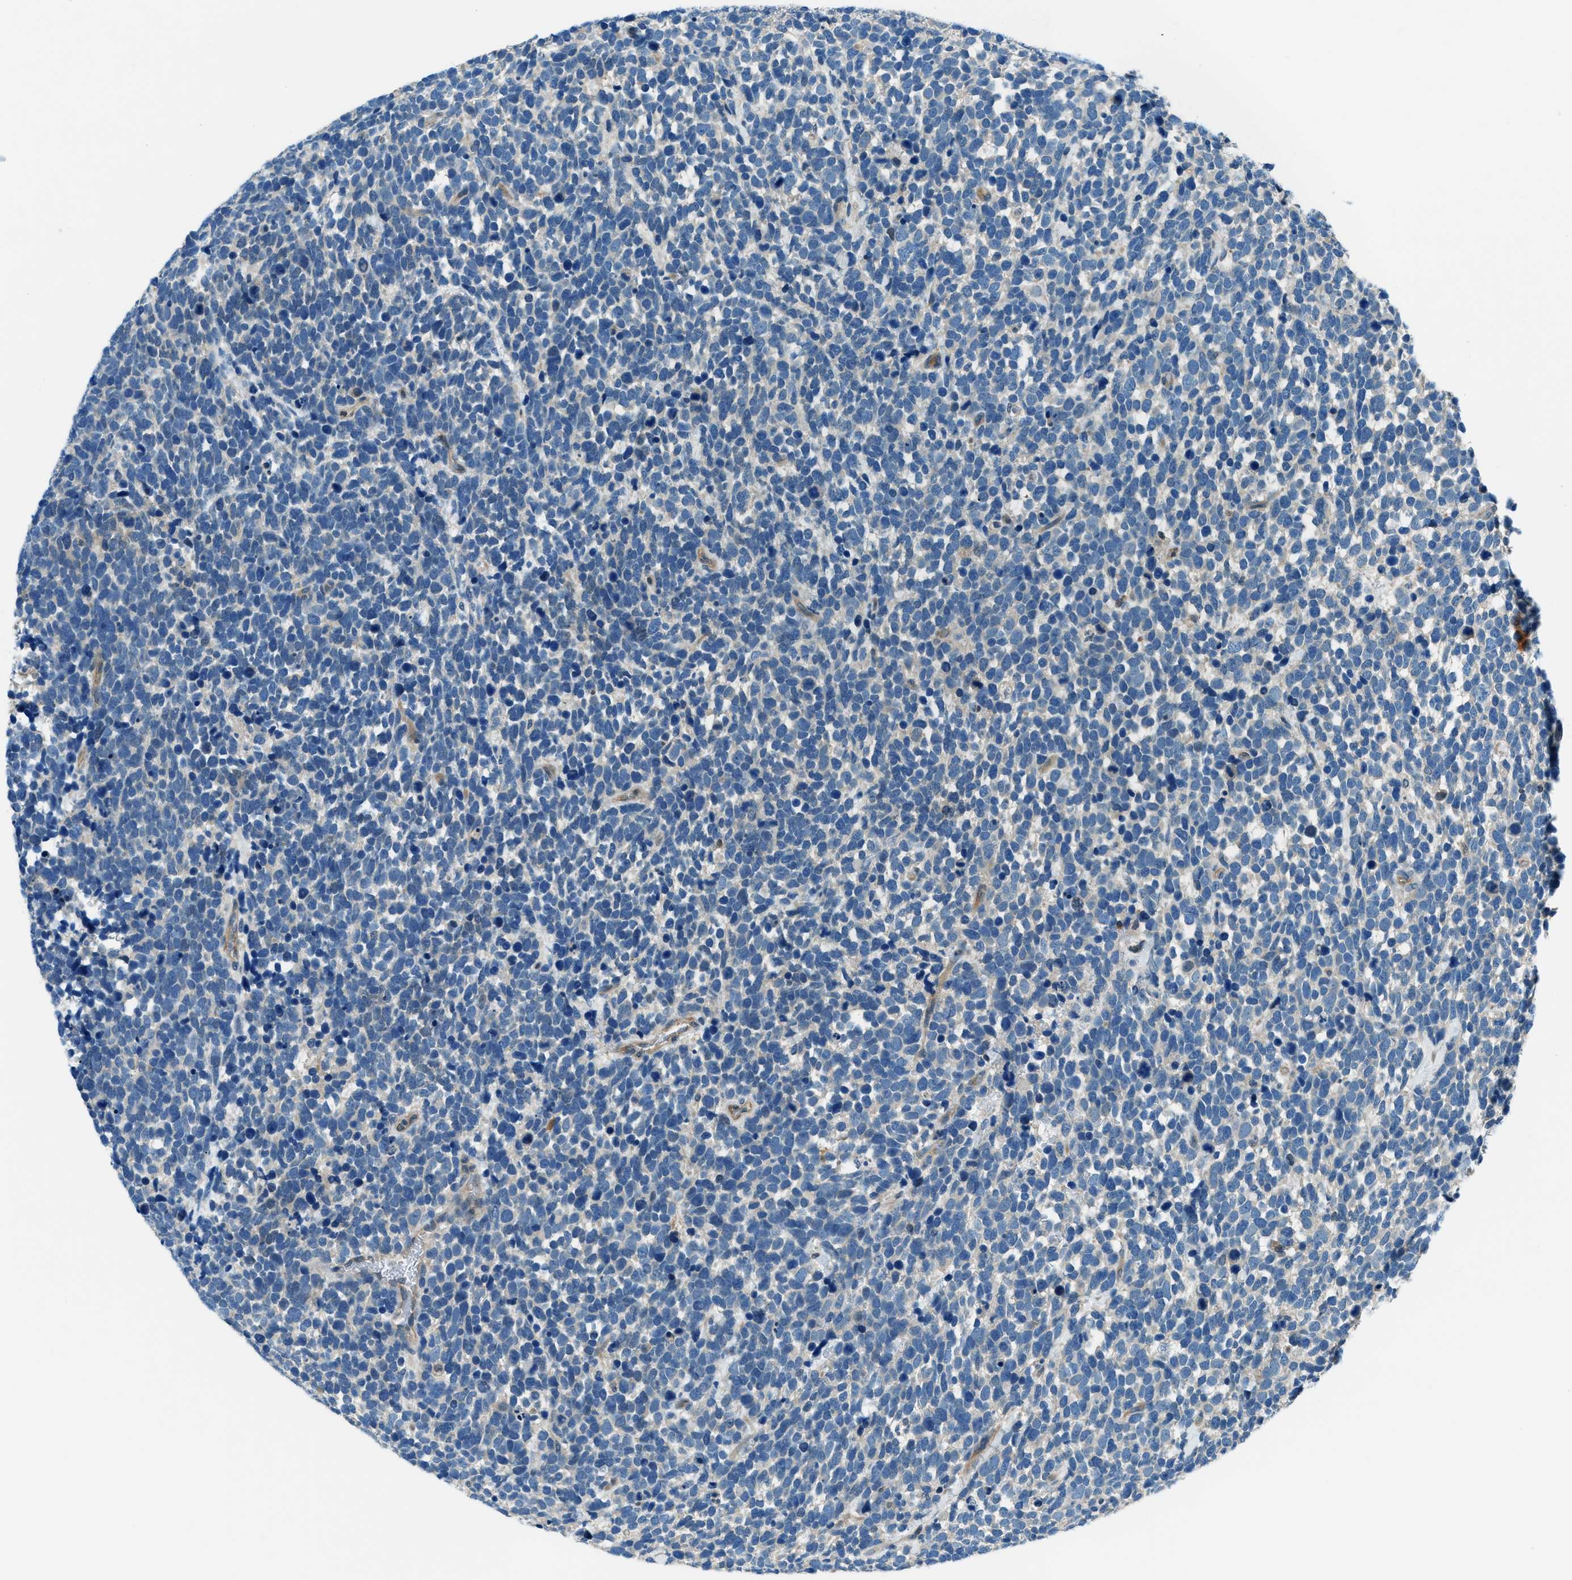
{"staining": {"intensity": "negative", "quantity": "none", "location": "none"}, "tissue": "urothelial cancer", "cell_type": "Tumor cells", "image_type": "cancer", "snomed": [{"axis": "morphology", "description": "Urothelial carcinoma, High grade"}, {"axis": "topography", "description": "Urinary bladder"}], "caption": "The immunohistochemistry micrograph has no significant staining in tumor cells of urothelial cancer tissue.", "gene": "HEBP2", "patient": {"sex": "female", "age": 82}}